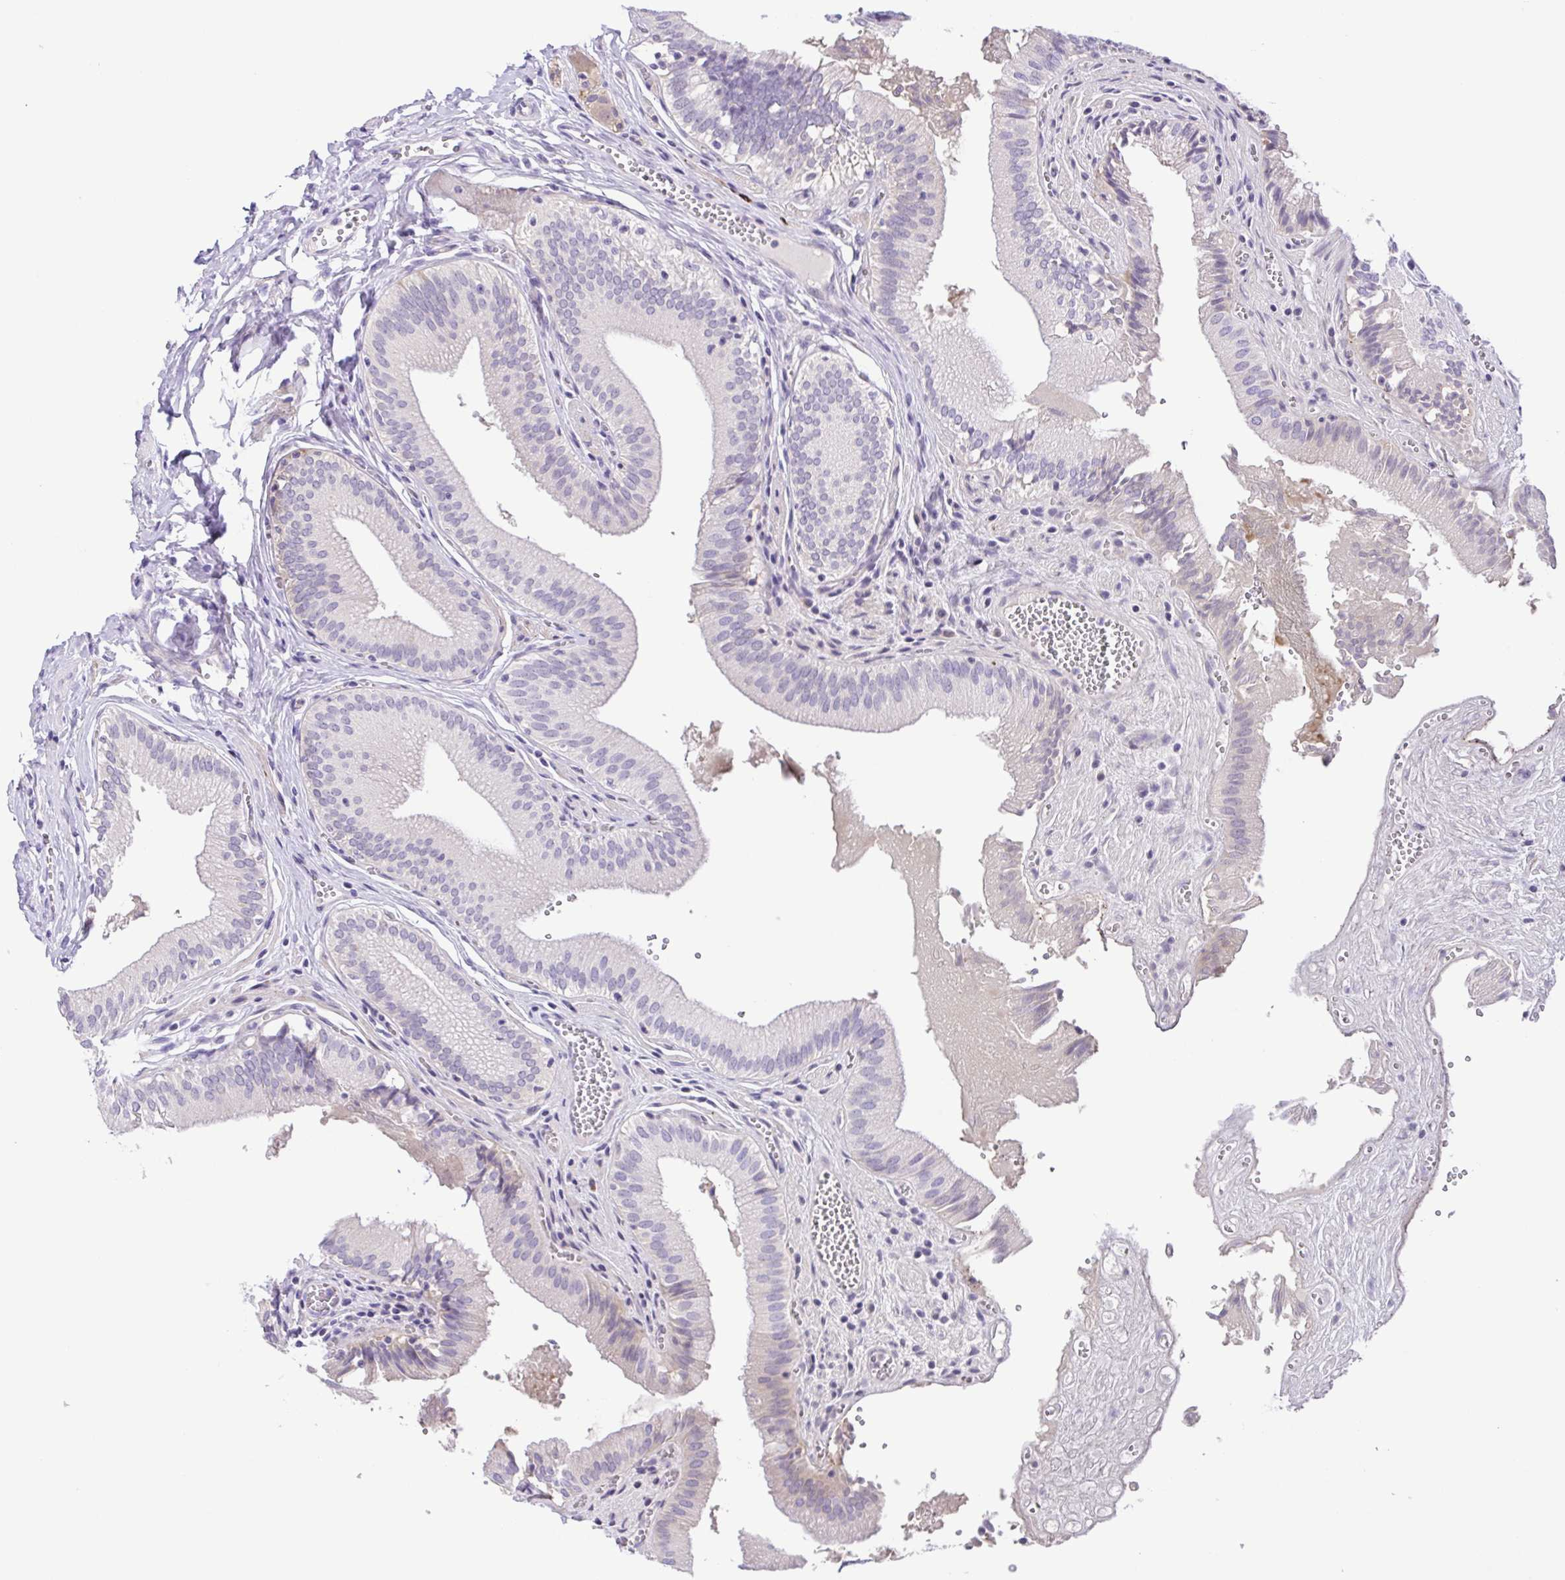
{"staining": {"intensity": "weak", "quantity": "<25%", "location": "cytoplasmic/membranous"}, "tissue": "gallbladder", "cell_type": "Glandular cells", "image_type": "normal", "snomed": [{"axis": "morphology", "description": "Normal tissue, NOS"}, {"axis": "topography", "description": "Gallbladder"}, {"axis": "topography", "description": "Peripheral nerve tissue"}], "caption": "Benign gallbladder was stained to show a protein in brown. There is no significant expression in glandular cells. Nuclei are stained in blue.", "gene": "DCLK2", "patient": {"sex": "male", "age": 17}}